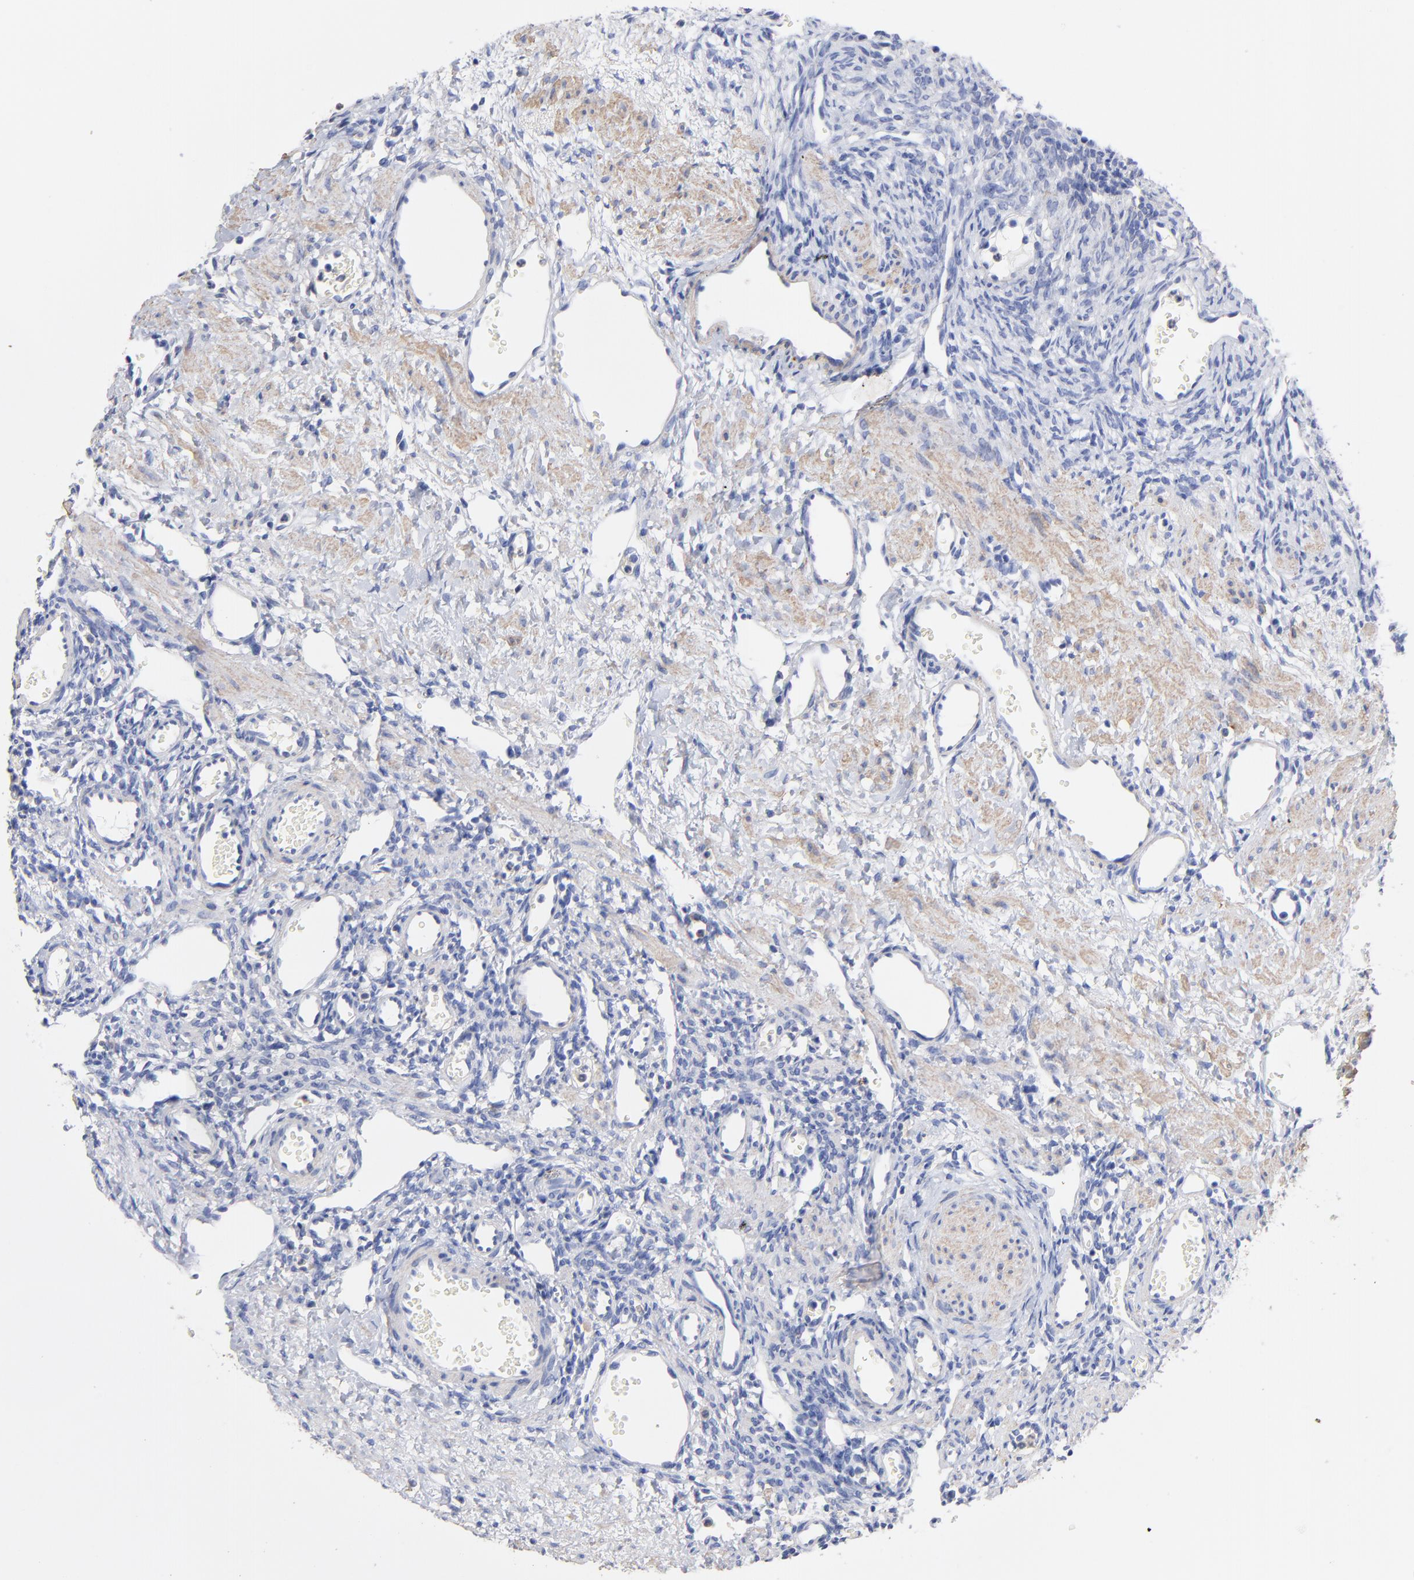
{"staining": {"intensity": "negative", "quantity": "none", "location": "none"}, "tissue": "ovary", "cell_type": "Ovarian stroma cells", "image_type": "normal", "snomed": [{"axis": "morphology", "description": "Normal tissue, NOS"}, {"axis": "topography", "description": "Ovary"}], "caption": "A high-resolution image shows immunohistochemistry staining of unremarkable ovary, which reveals no significant staining in ovarian stroma cells. (Stains: DAB immunohistochemistry with hematoxylin counter stain, Microscopy: brightfield microscopy at high magnification).", "gene": "ASL", "patient": {"sex": "female", "age": 33}}